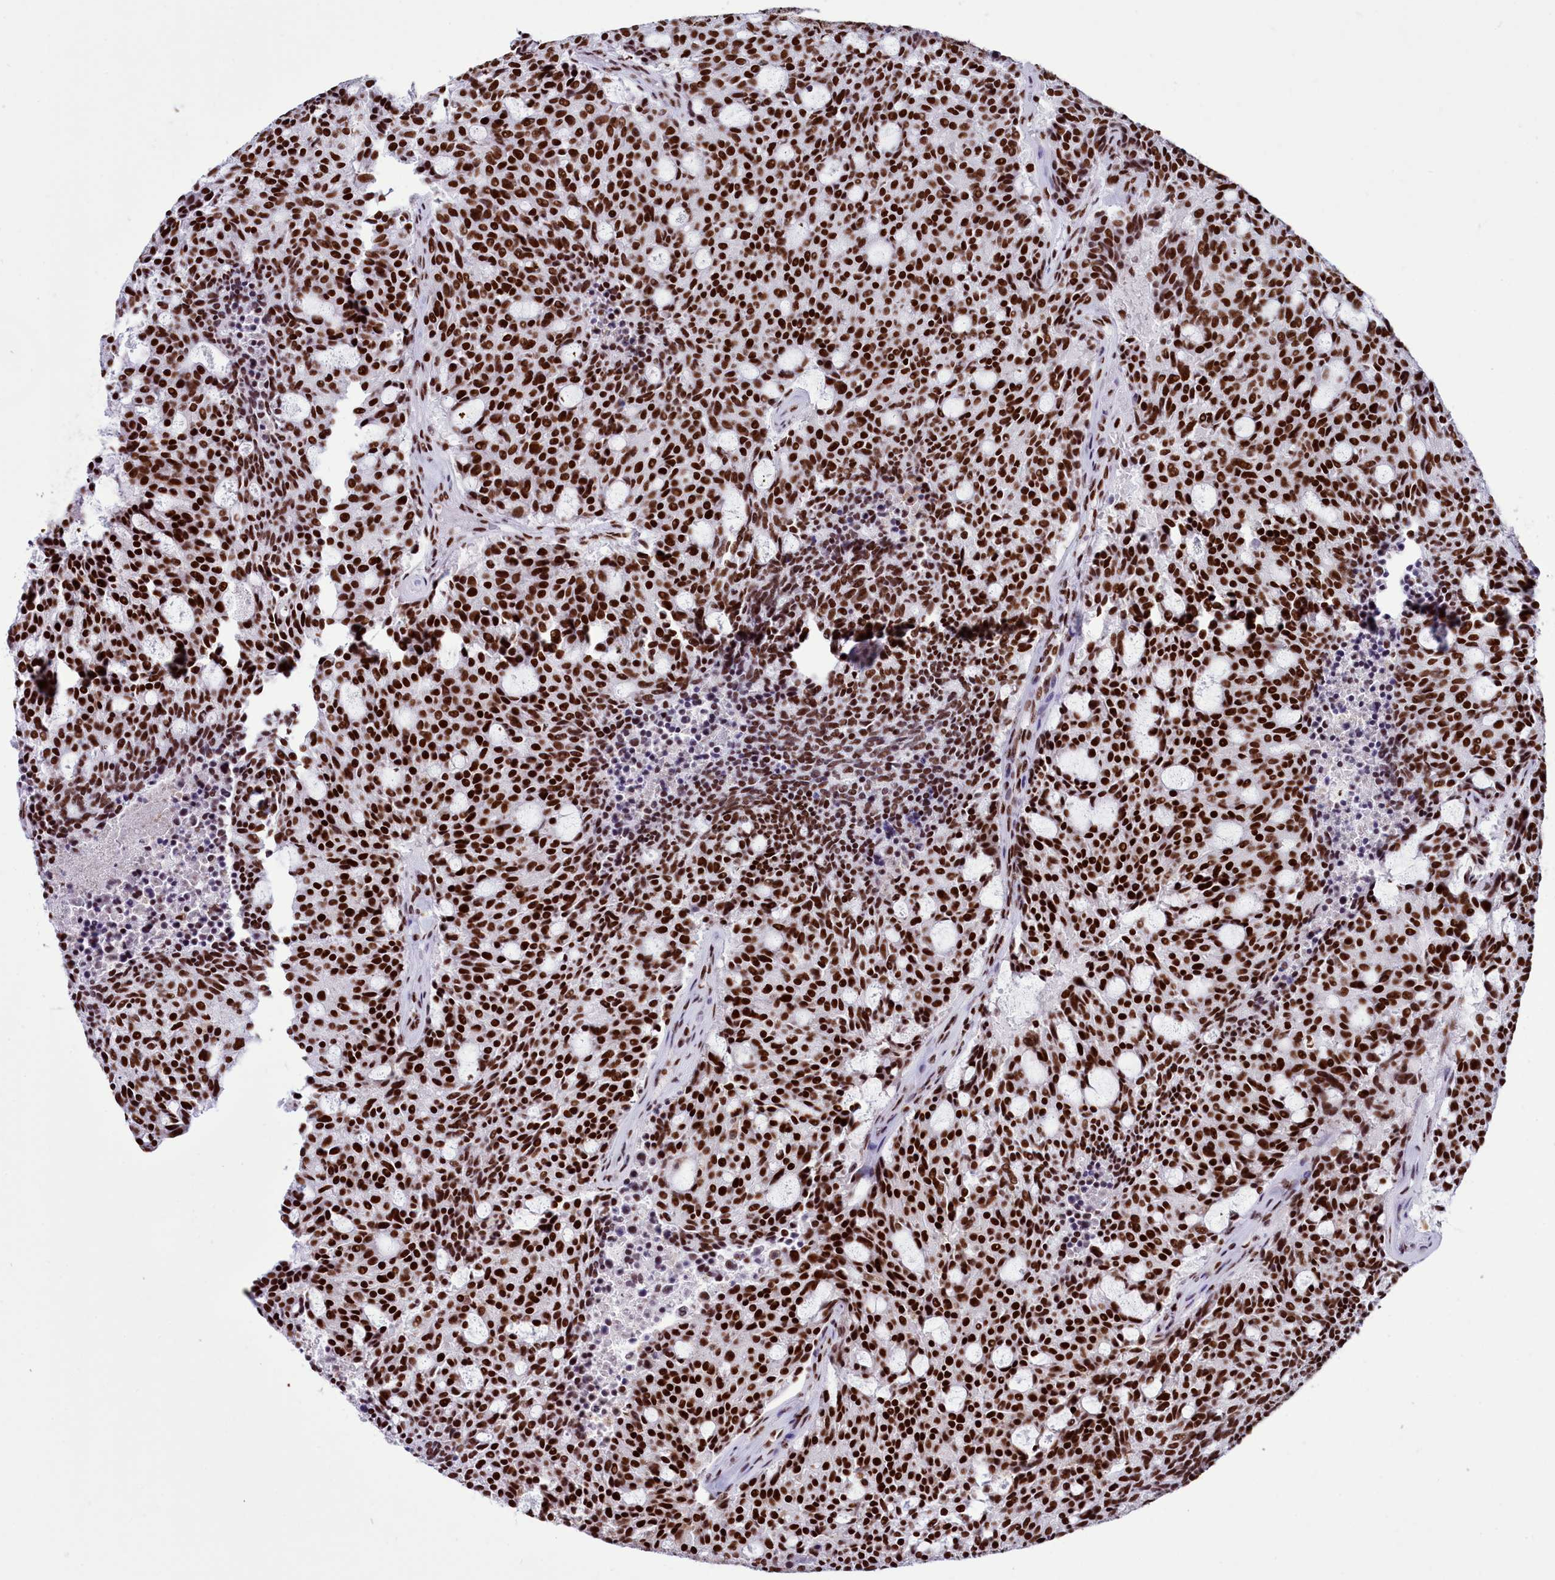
{"staining": {"intensity": "strong", "quantity": ">75%", "location": "nuclear"}, "tissue": "carcinoid", "cell_type": "Tumor cells", "image_type": "cancer", "snomed": [{"axis": "morphology", "description": "Carcinoid, malignant, NOS"}, {"axis": "topography", "description": "Pancreas"}], "caption": "Immunohistochemical staining of malignant carcinoid demonstrates high levels of strong nuclear protein staining in approximately >75% of tumor cells.", "gene": "RALY", "patient": {"sex": "female", "age": 54}}